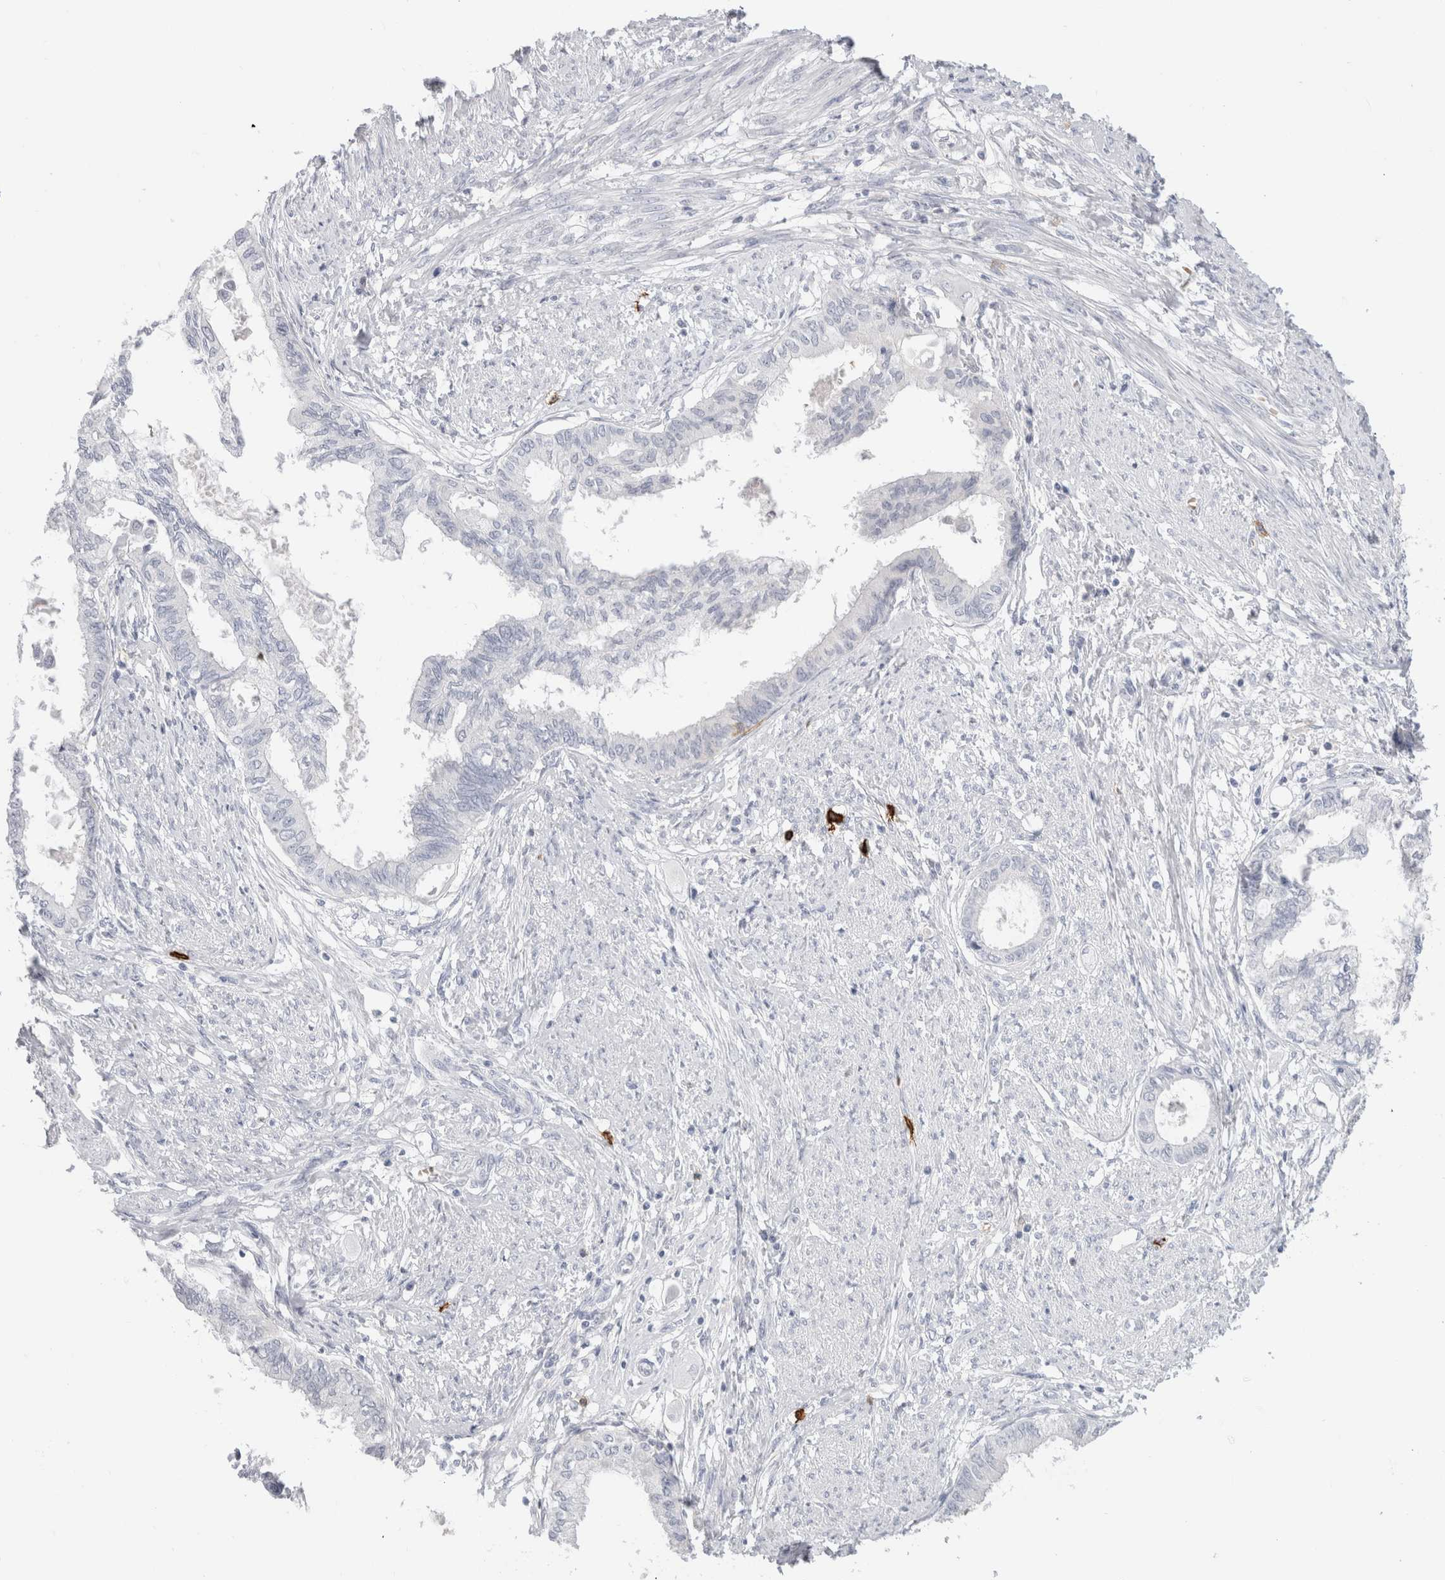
{"staining": {"intensity": "negative", "quantity": "none", "location": "none"}, "tissue": "cervical cancer", "cell_type": "Tumor cells", "image_type": "cancer", "snomed": [{"axis": "morphology", "description": "Normal tissue, NOS"}, {"axis": "morphology", "description": "Adenocarcinoma, NOS"}, {"axis": "topography", "description": "Cervix"}, {"axis": "topography", "description": "Endometrium"}], "caption": "A high-resolution micrograph shows immunohistochemistry staining of cervical cancer (adenocarcinoma), which reveals no significant expression in tumor cells. The staining is performed using DAB brown chromogen with nuclei counter-stained in using hematoxylin.", "gene": "CD38", "patient": {"sex": "female", "age": 86}}